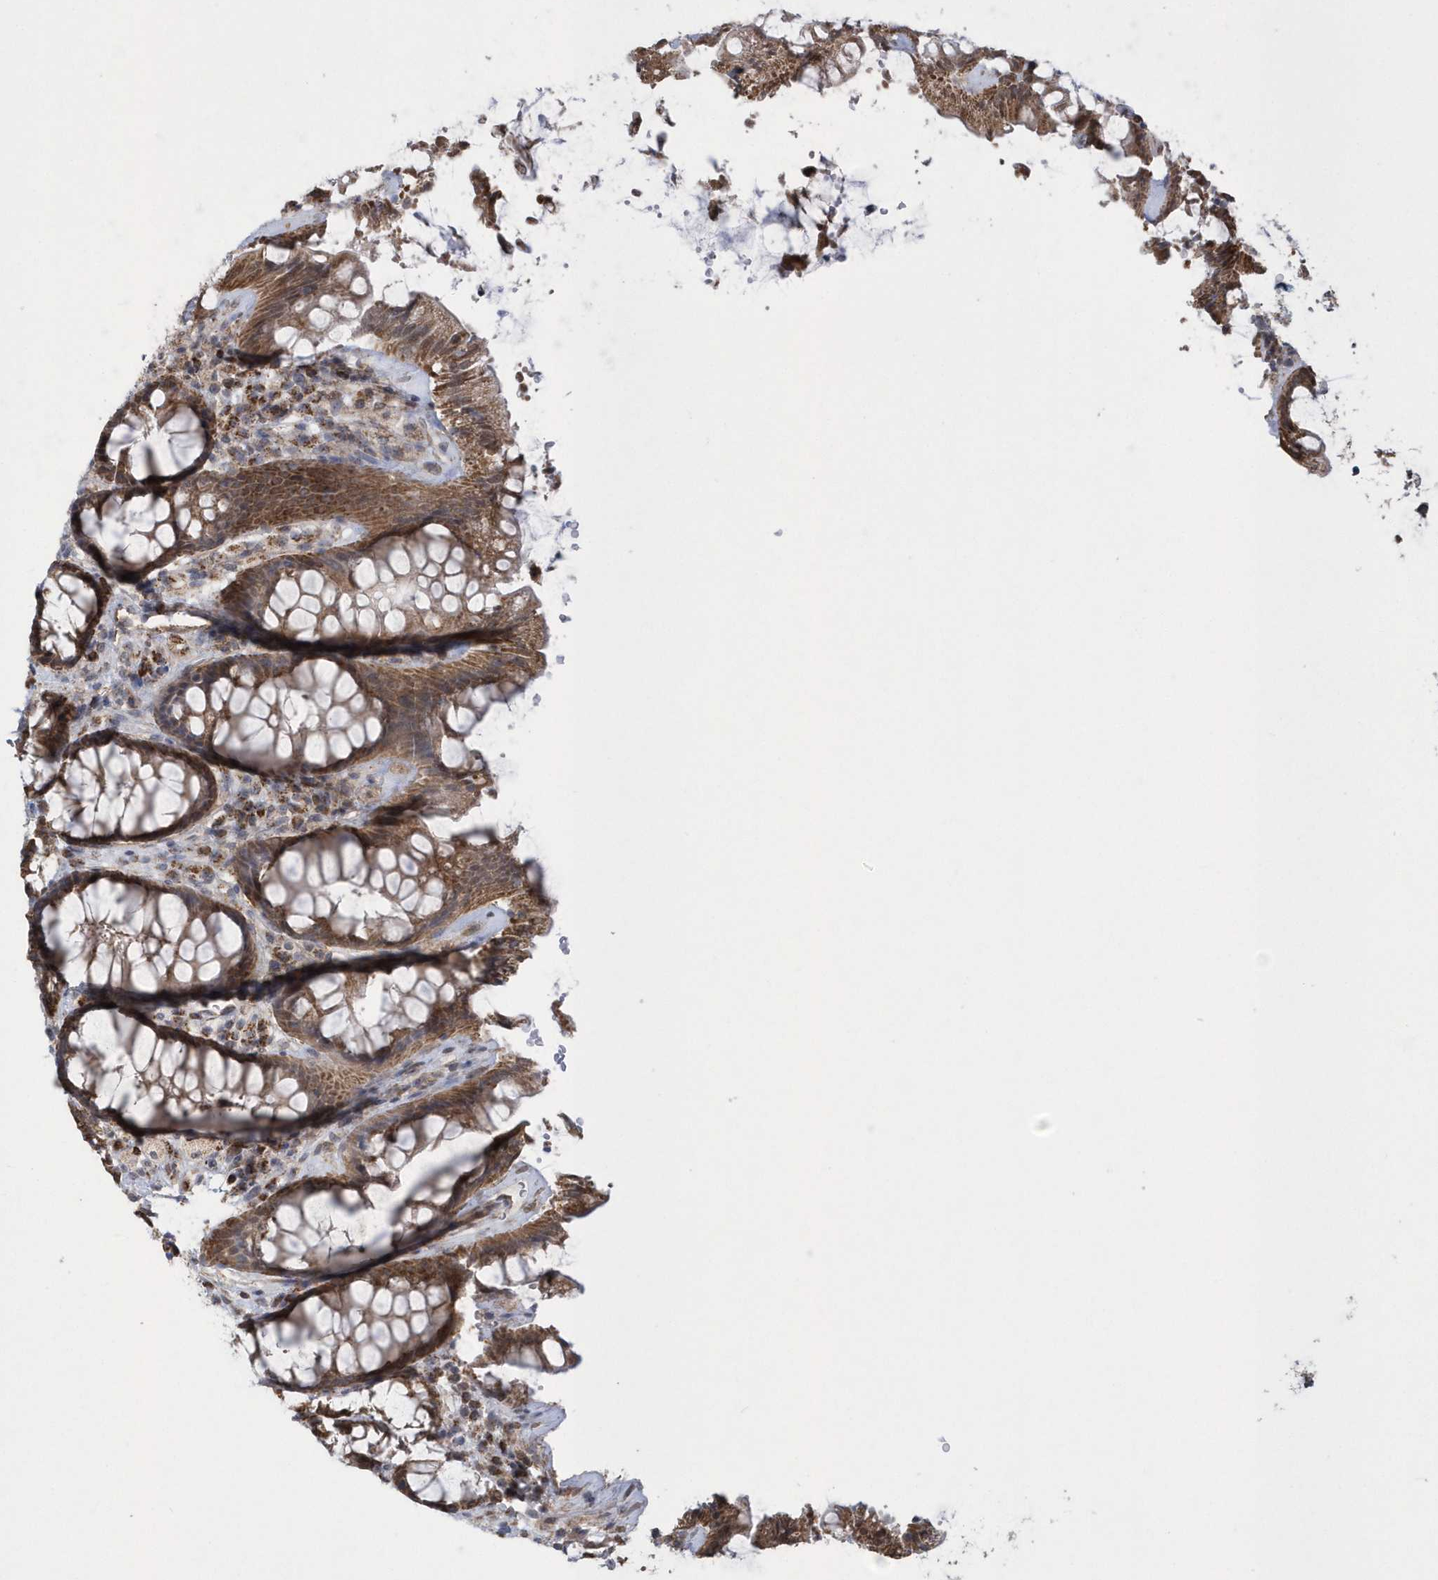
{"staining": {"intensity": "moderate", "quantity": ">75%", "location": "cytoplasmic/membranous"}, "tissue": "rectum", "cell_type": "Glandular cells", "image_type": "normal", "snomed": [{"axis": "morphology", "description": "Normal tissue, NOS"}, {"axis": "topography", "description": "Rectum"}], "caption": "The histopathology image reveals staining of benign rectum, revealing moderate cytoplasmic/membranous protein expression (brown color) within glandular cells. (brown staining indicates protein expression, while blue staining denotes nuclei).", "gene": "SLX9", "patient": {"sex": "female", "age": 46}}